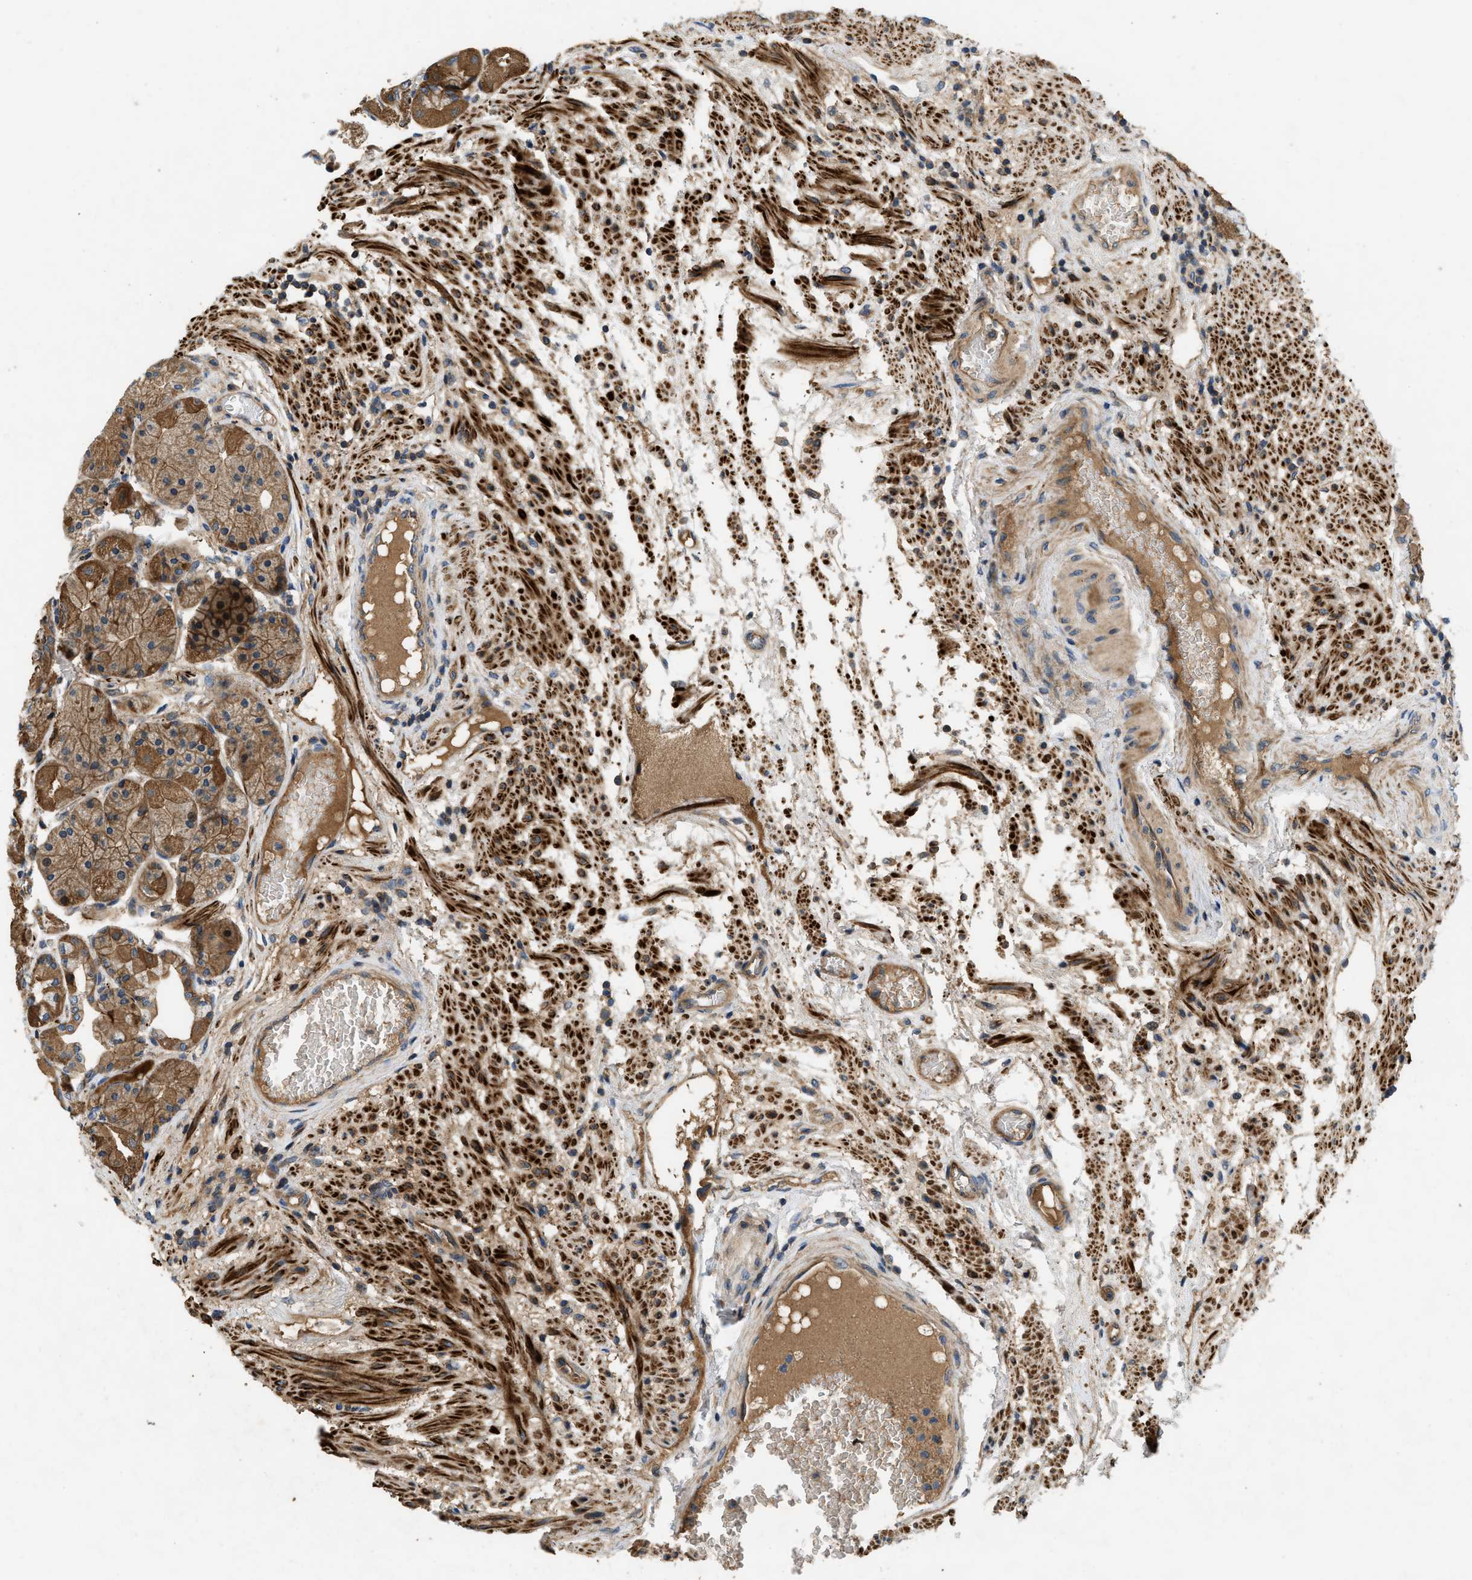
{"staining": {"intensity": "moderate", "quantity": ">75%", "location": "cytoplasmic/membranous"}, "tissue": "stomach", "cell_type": "Glandular cells", "image_type": "normal", "snomed": [{"axis": "morphology", "description": "Normal tissue, NOS"}, {"axis": "topography", "description": "Stomach, upper"}], "caption": "This is an image of IHC staining of normal stomach, which shows moderate staining in the cytoplasmic/membranous of glandular cells.", "gene": "CNNM3", "patient": {"sex": "male", "age": 72}}